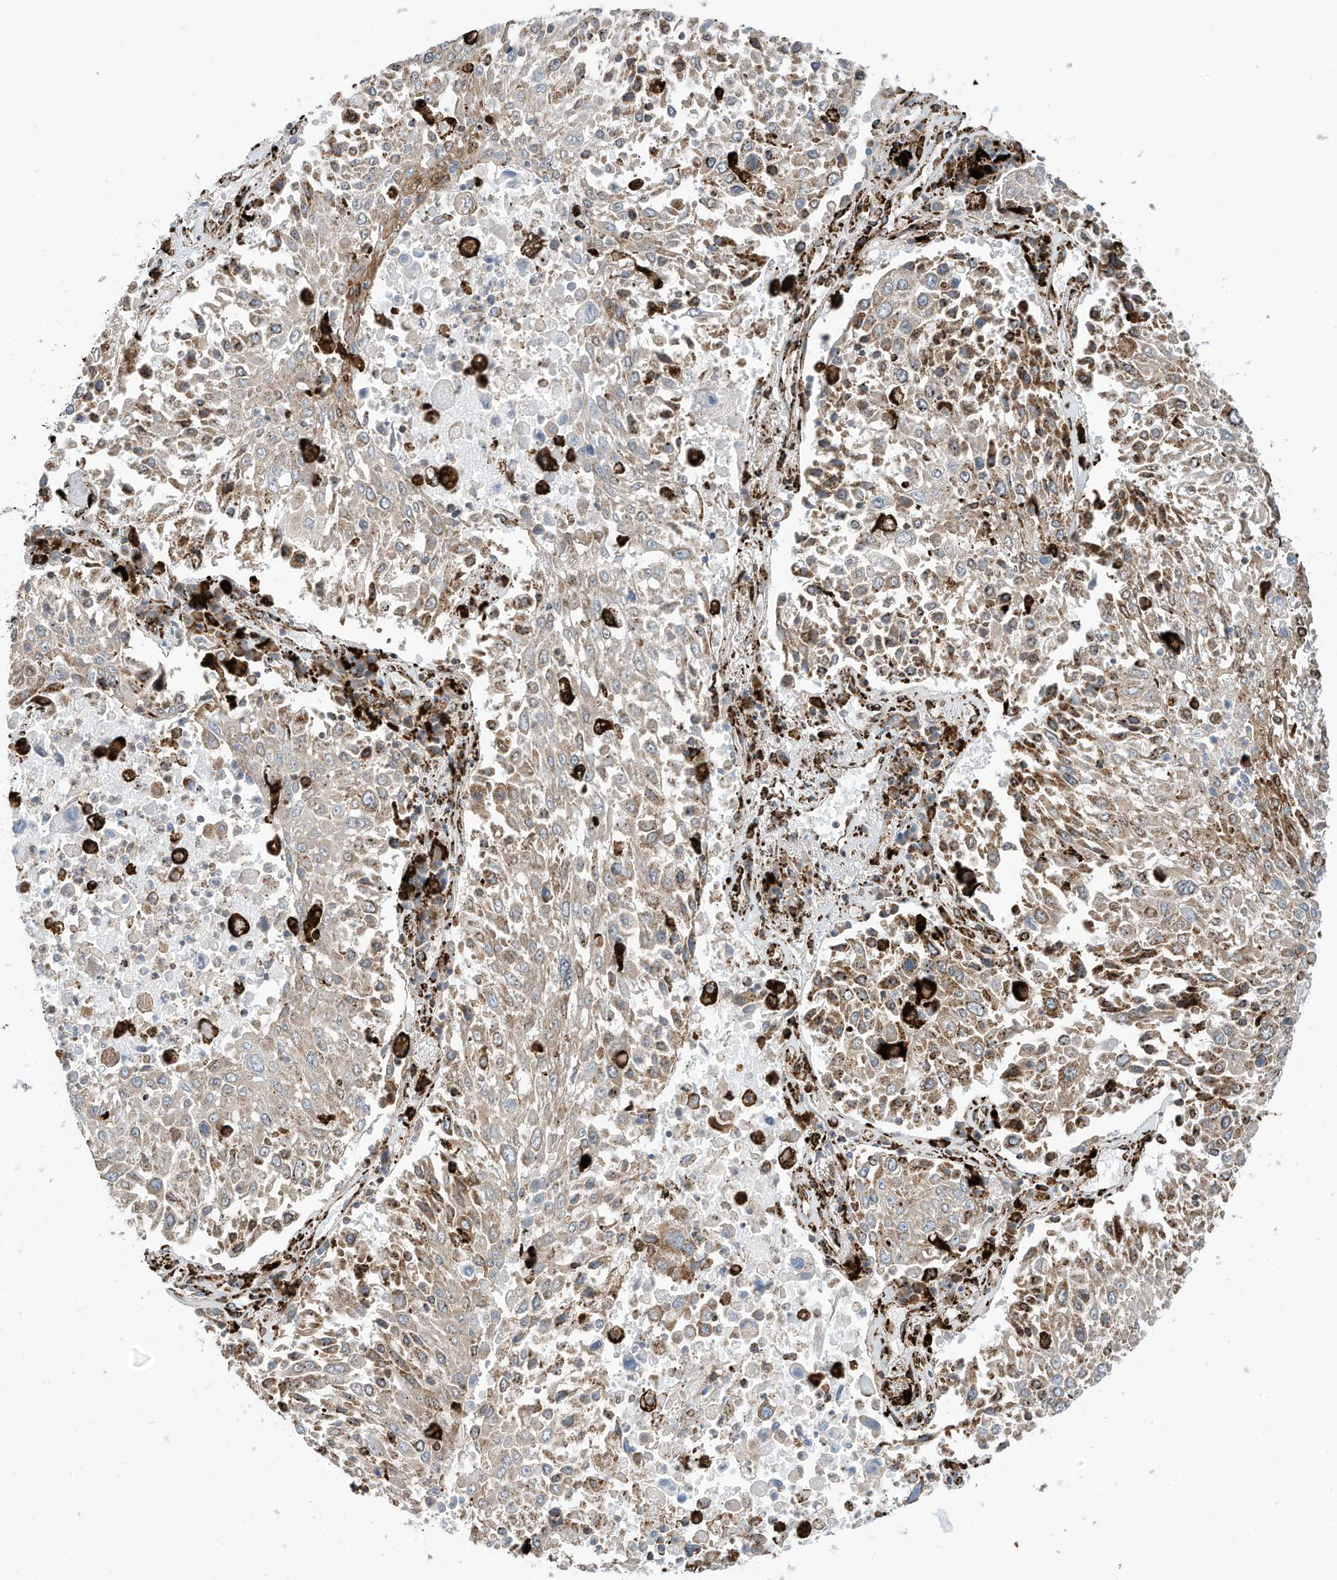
{"staining": {"intensity": "weak", "quantity": ">75%", "location": "cytoplasmic/membranous"}, "tissue": "lung cancer", "cell_type": "Tumor cells", "image_type": "cancer", "snomed": [{"axis": "morphology", "description": "Squamous cell carcinoma, NOS"}, {"axis": "topography", "description": "Lung"}], "caption": "This is an image of IHC staining of lung cancer (squamous cell carcinoma), which shows weak staining in the cytoplasmic/membranous of tumor cells.", "gene": "TRNAU1AP", "patient": {"sex": "male", "age": 65}}